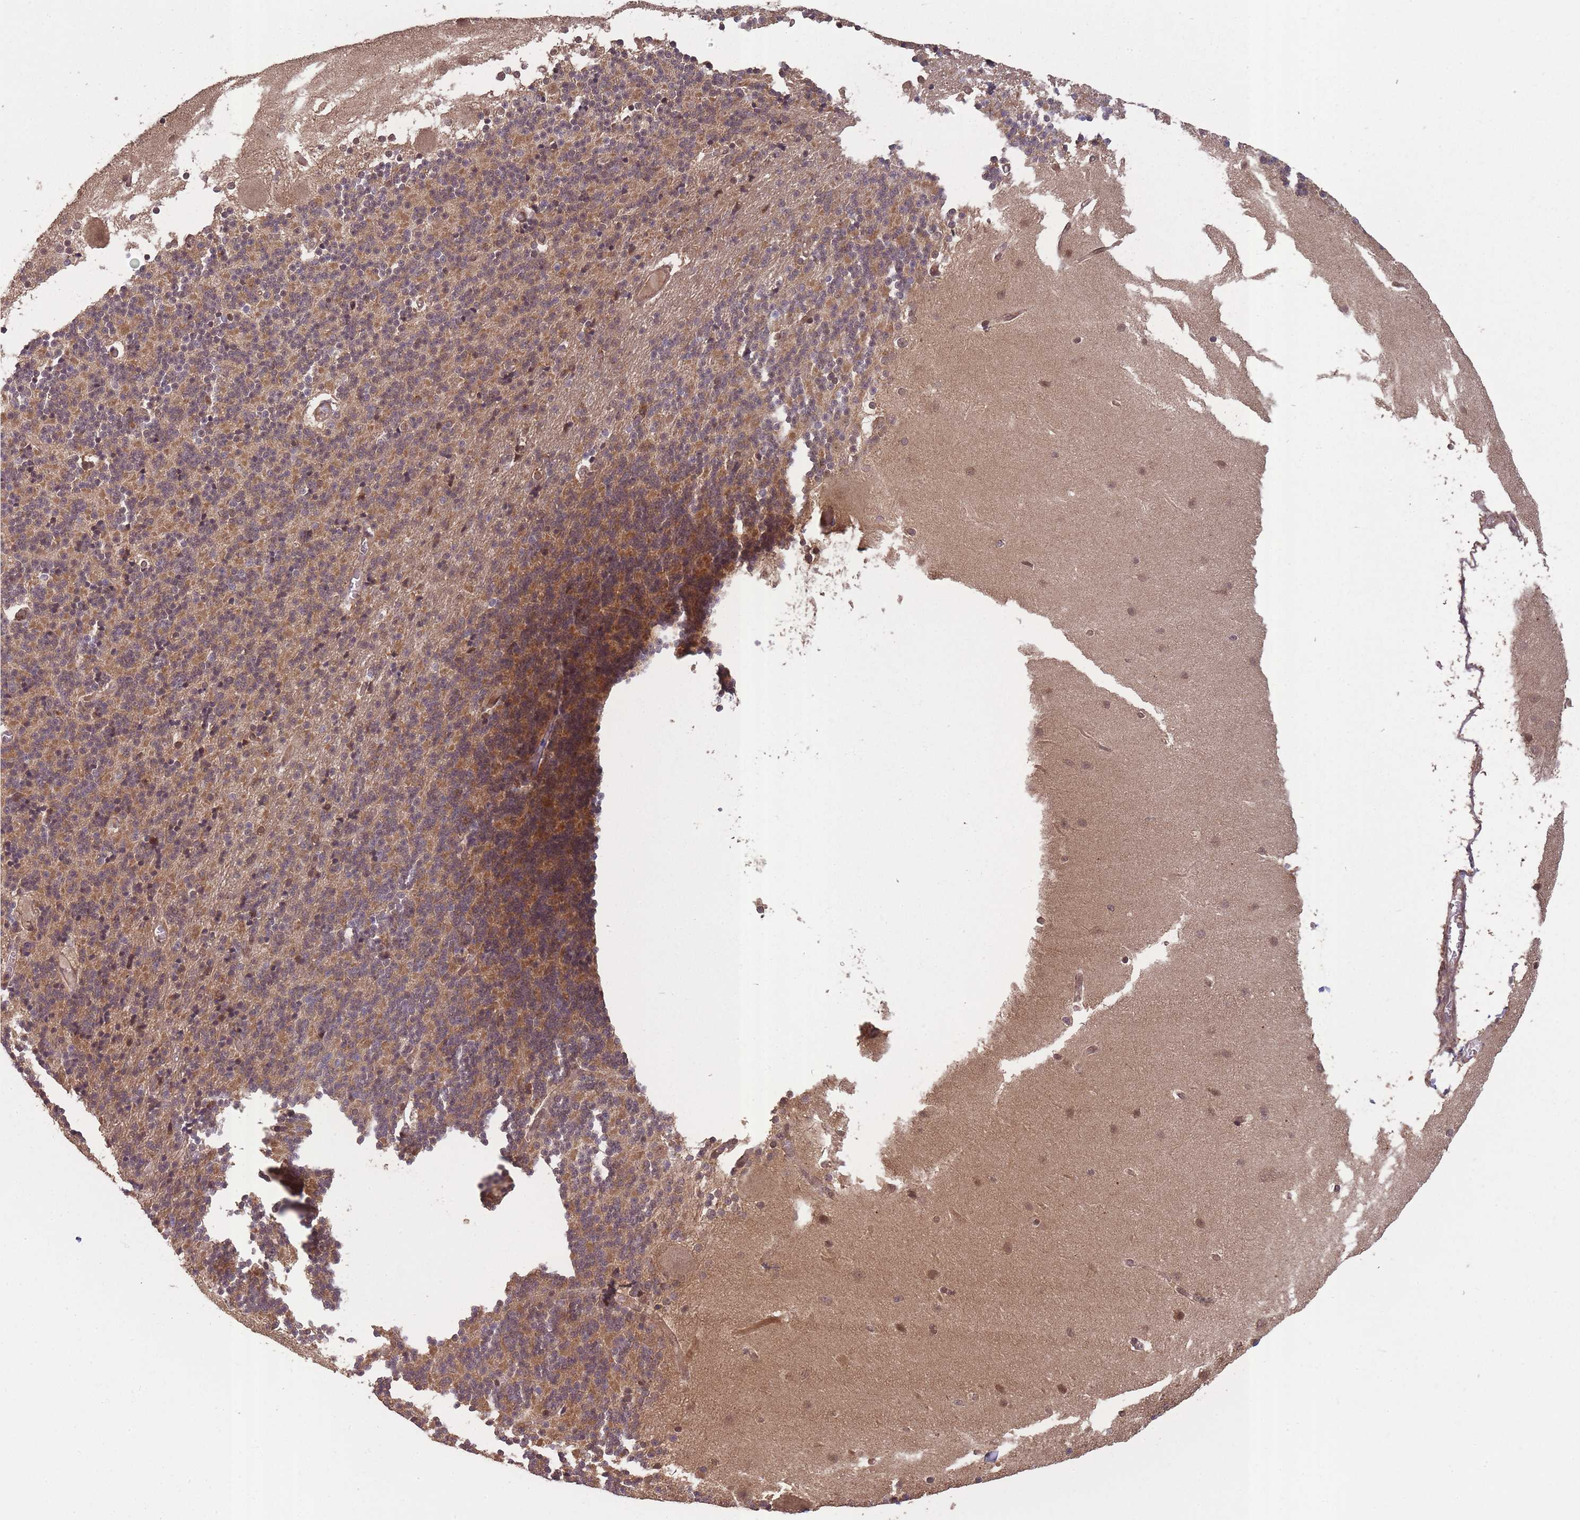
{"staining": {"intensity": "moderate", "quantity": "25%-75%", "location": "cytoplasmic/membranous"}, "tissue": "cerebellum", "cell_type": "Cells in granular layer", "image_type": "normal", "snomed": [{"axis": "morphology", "description": "Normal tissue, NOS"}, {"axis": "topography", "description": "Cerebellum"}], "caption": "This histopathology image exhibits unremarkable cerebellum stained with immunohistochemistry (IHC) to label a protein in brown. The cytoplasmic/membranous of cells in granular layer show moderate positivity for the protein. Nuclei are counter-stained blue.", "gene": "PPP6R3", "patient": {"sex": "female", "age": 54}}